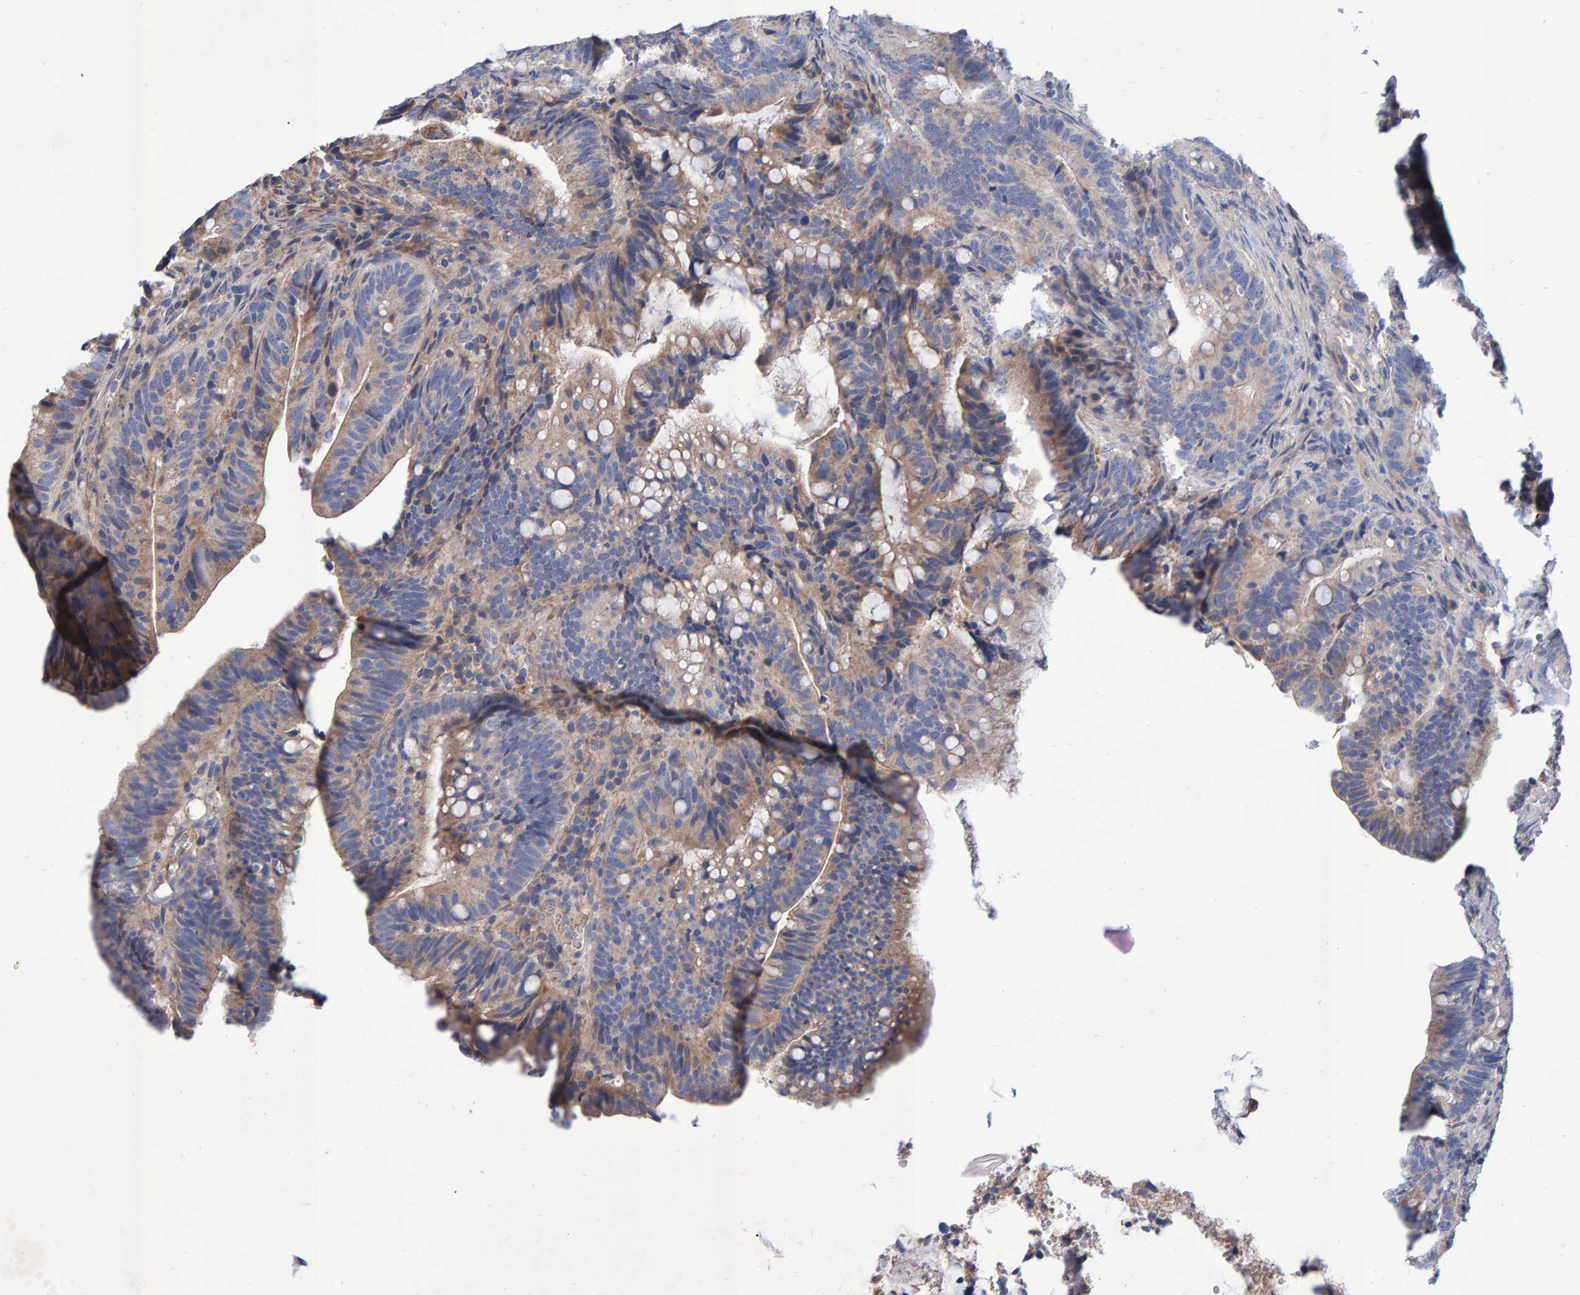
{"staining": {"intensity": "weak", "quantity": "25%-75%", "location": "cytoplasmic/membranous"}, "tissue": "colorectal cancer", "cell_type": "Tumor cells", "image_type": "cancer", "snomed": [{"axis": "morphology", "description": "Adenocarcinoma, NOS"}, {"axis": "topography", "description": "Colon"}], "caption": "Colorectal adenocarcinoma stained with immunohistochemistry shows weak cytoplasmic/membranous positivity in about 25%-75% of tumor cells.", "gene": "EFR3A", "patient": {"sex": "female", "age": 66}}